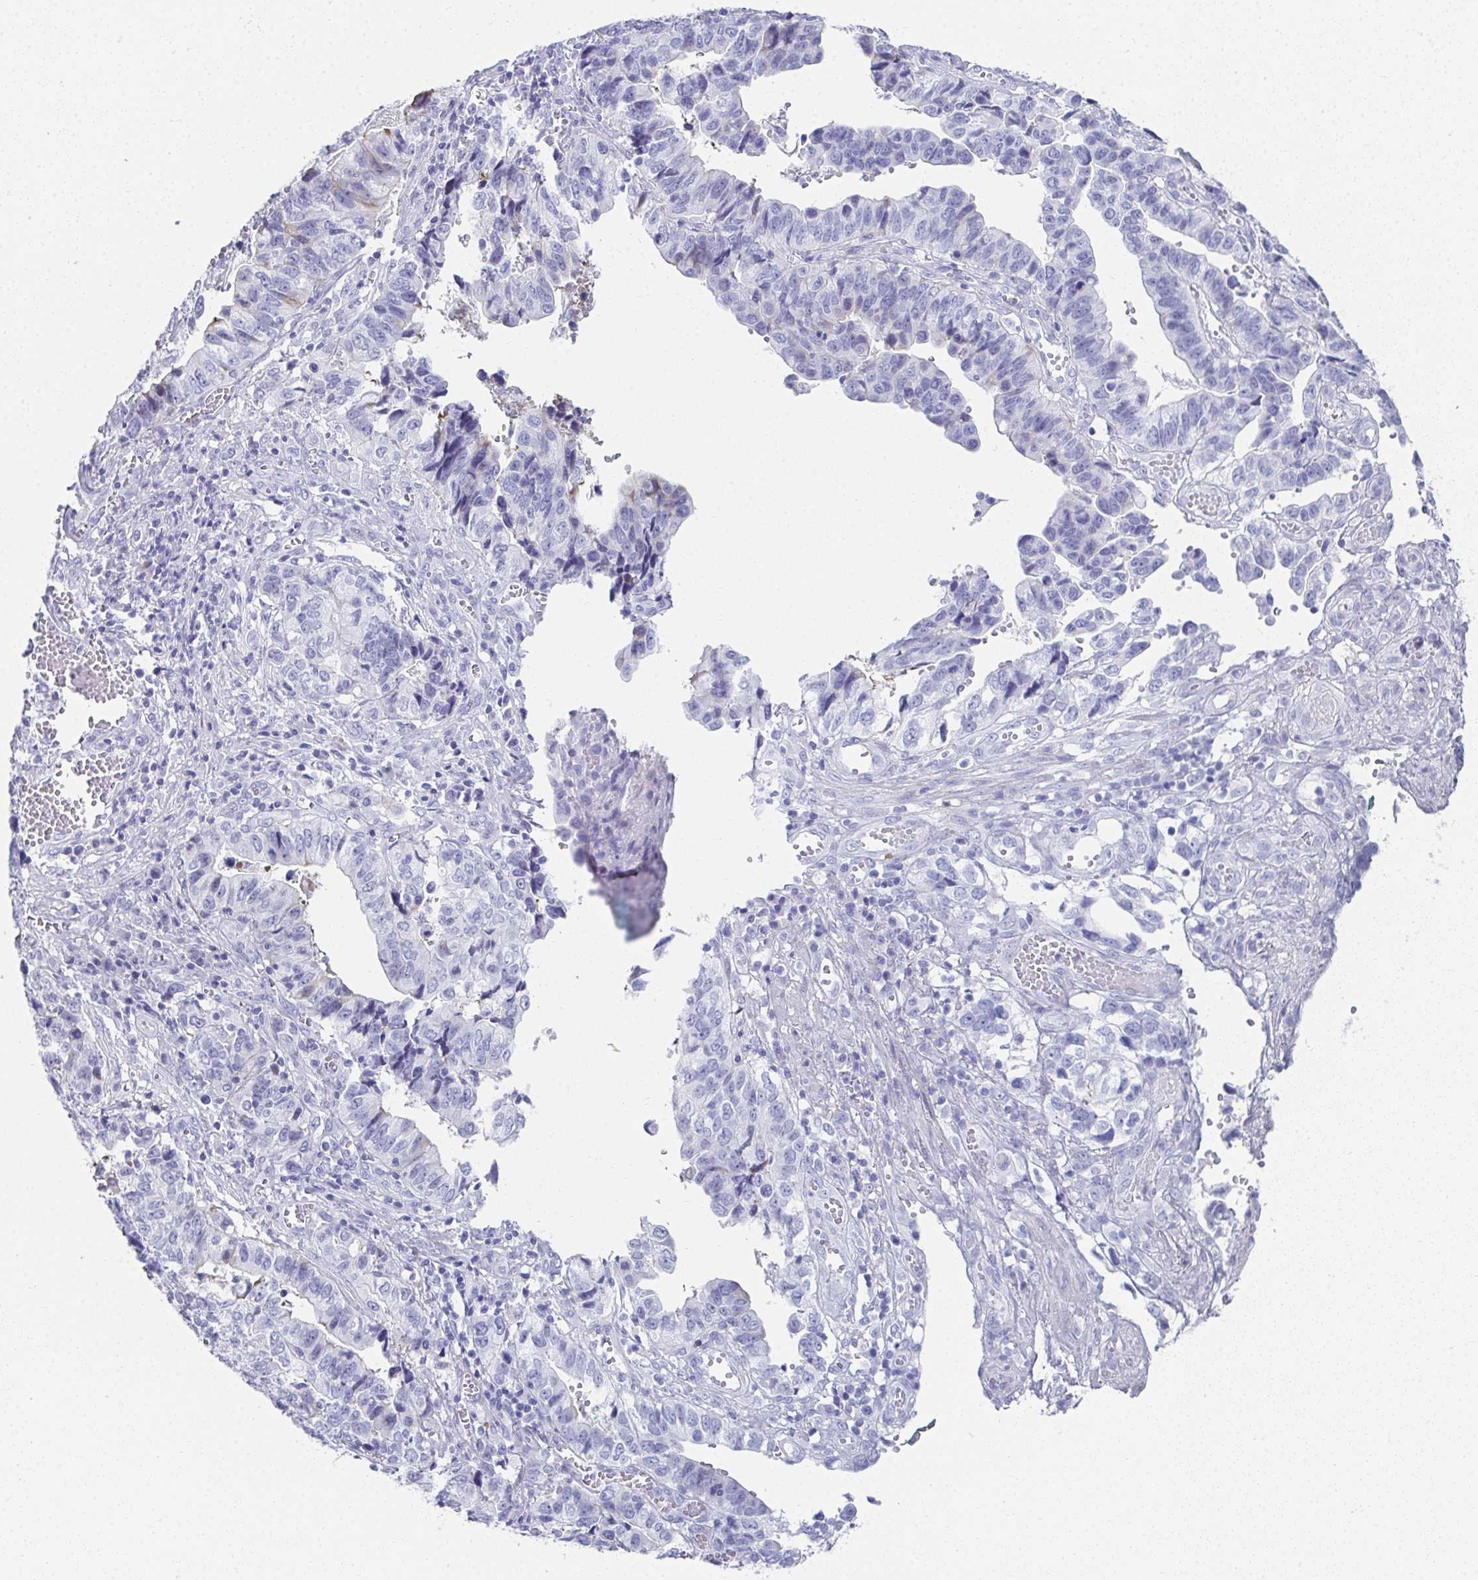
{"staining": {"intensity": "negative", "quantity": "none", "location": "none"}, "tissue": "stomach cancer", "cell_type": "Tumor cells", "image_type": "cancer", "snomed": [{"axis": "morphology", "description": "Adenocarcinoma, NOS"}, {"axis": "topography", "description": "Stomach, upper"}], "caption": "An immunohistochemistry (IHC) image of stomach cancer is shown. There is no staining in tumor cells of stomach cancer. (DAB (3,3'-diaminobenzidine) immunohistochemistry (IHC) visualized using brightfield microscopy, high magnification).", "gene": "SYCP1", "patient": {"sex": "female", "age": 67}}